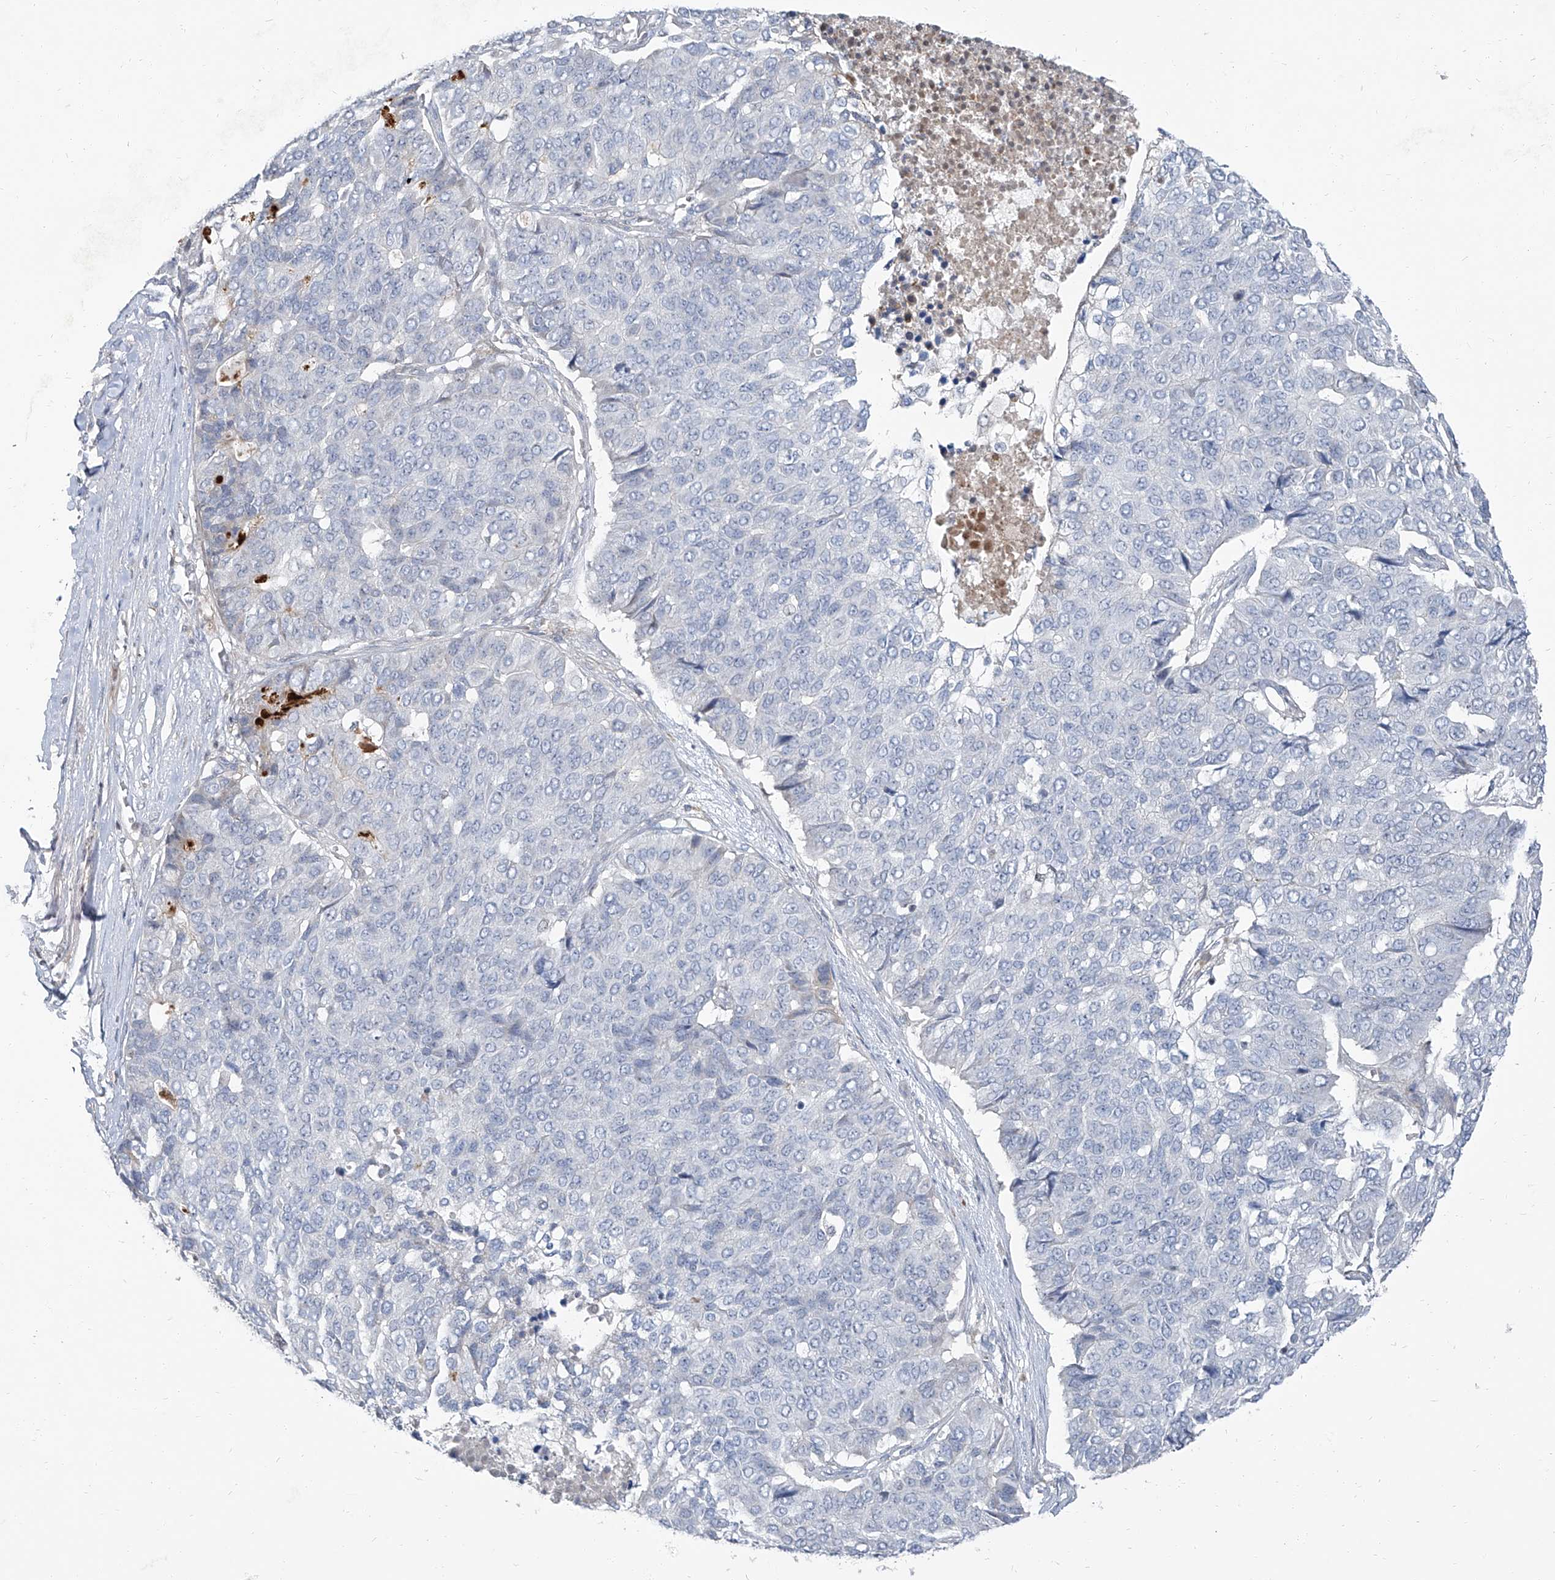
{"staining": {"intensity": "negative", "quantity": "none", "location": "none"}, "tissue": "pancreatic cancer", "cell_type": "Tumor cells", "image_type": "cancer", "snomed": [{"axis": "morphology", "description": "Adenocarcinoma, NOS"}, {"axis": "topography", "description": "Pancreas"}], "caption": "Adenocarcinoma (pancreatic) stained for a protein using immunohistochemistry (IHC) displays no expression tumor cells.", "gene": "HOXA3", "patient": {"sex": "male", "age": 50}}